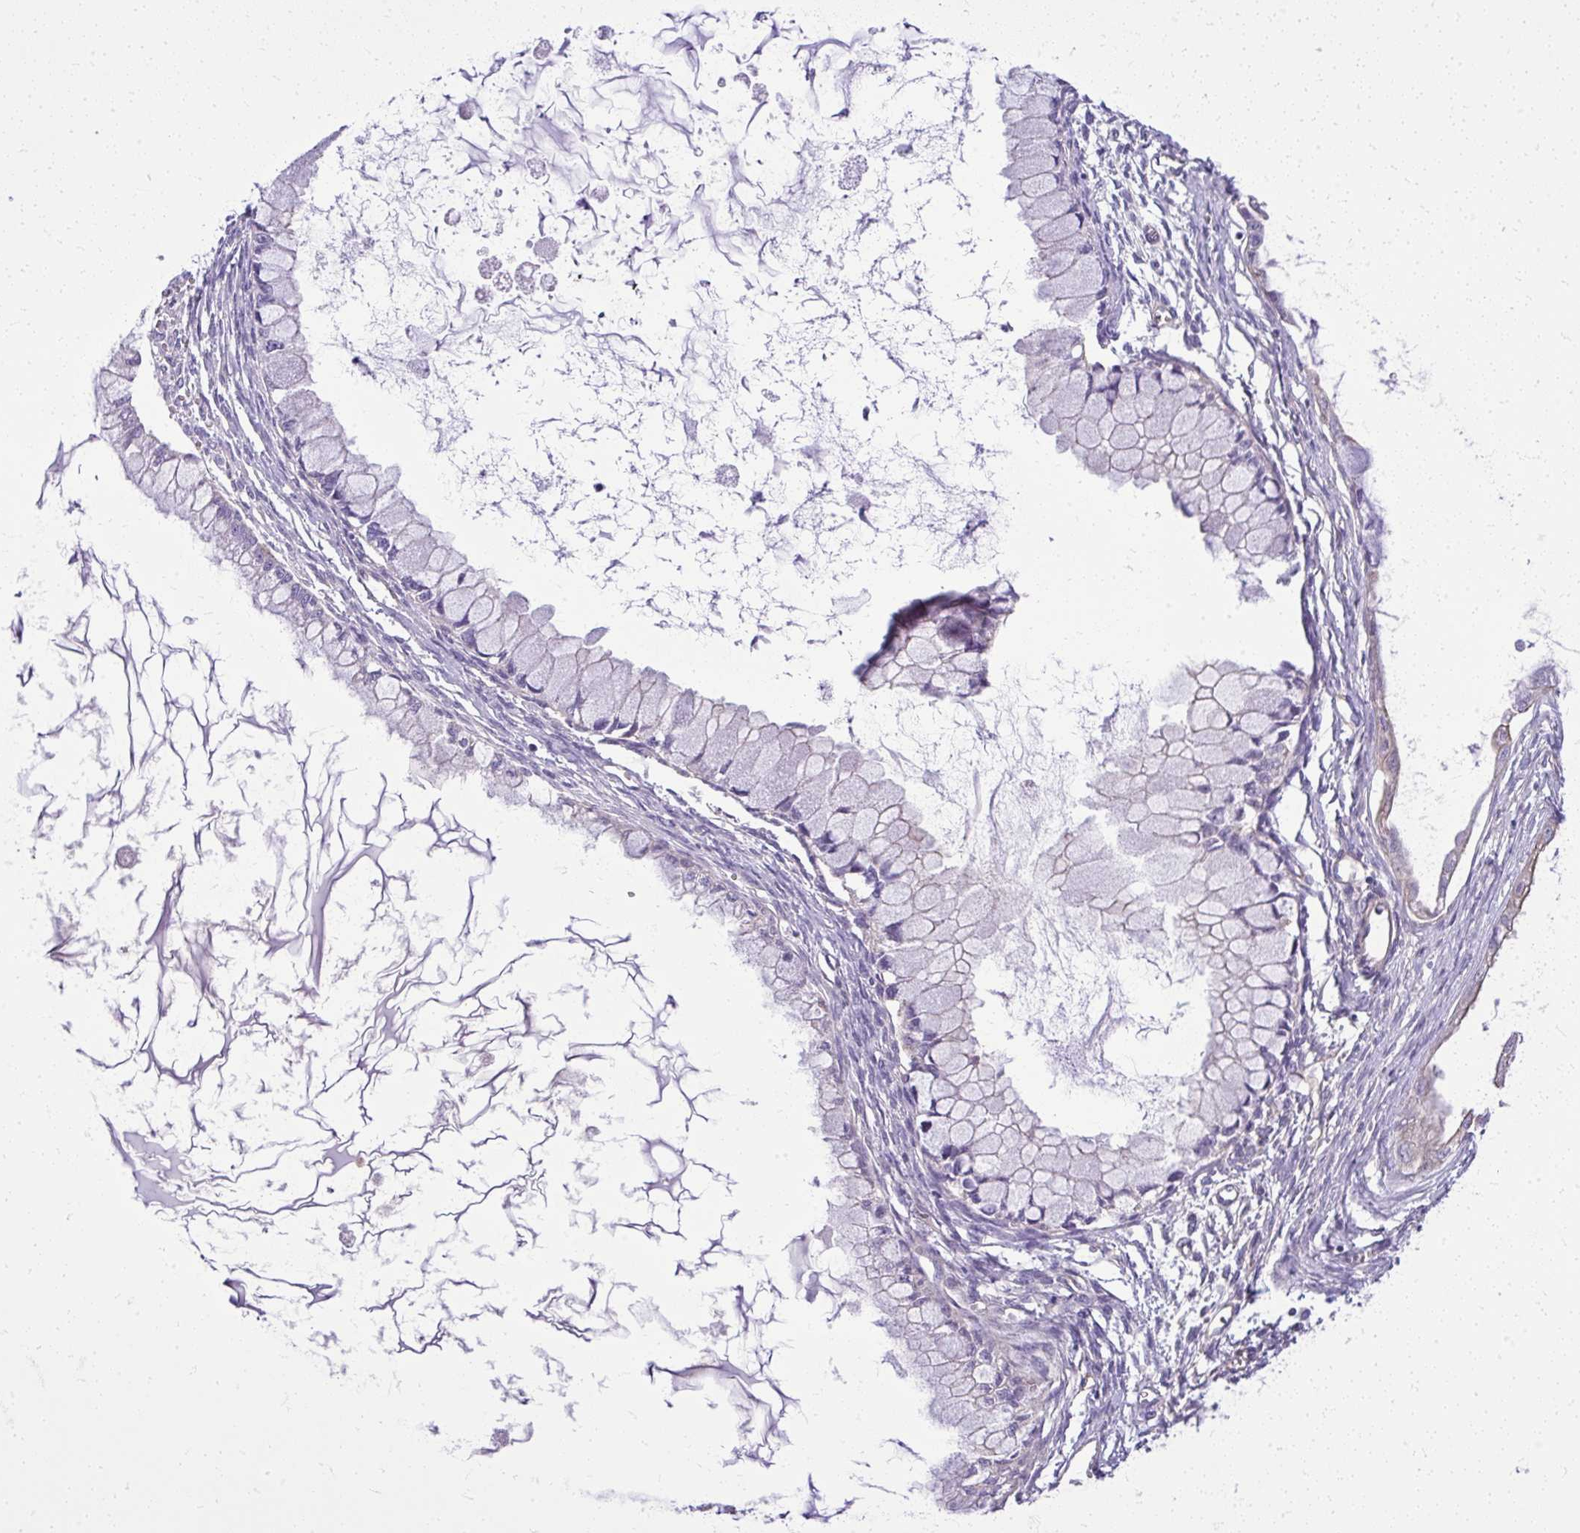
{"staining": {"intensity": "negative", "quantity": "none", "location": "none"}, "tissue": "ovarian cancer", "cell_type": "Tumor cells", "image_type": "cancer", "snomed": [{"axis": "morphology", "description": "Cystadenocarcinoma, mucinous, NOS"}, {"axis": "topography", "description": "Ovary"}], "caption": "Protein analysis of ovarian cancer (mucinous cystadenocarcinoma) shows no significant positivity in tumor cells.", "gene": "RUNDC3B", "patient": {"sex": "female", "age": 34}}